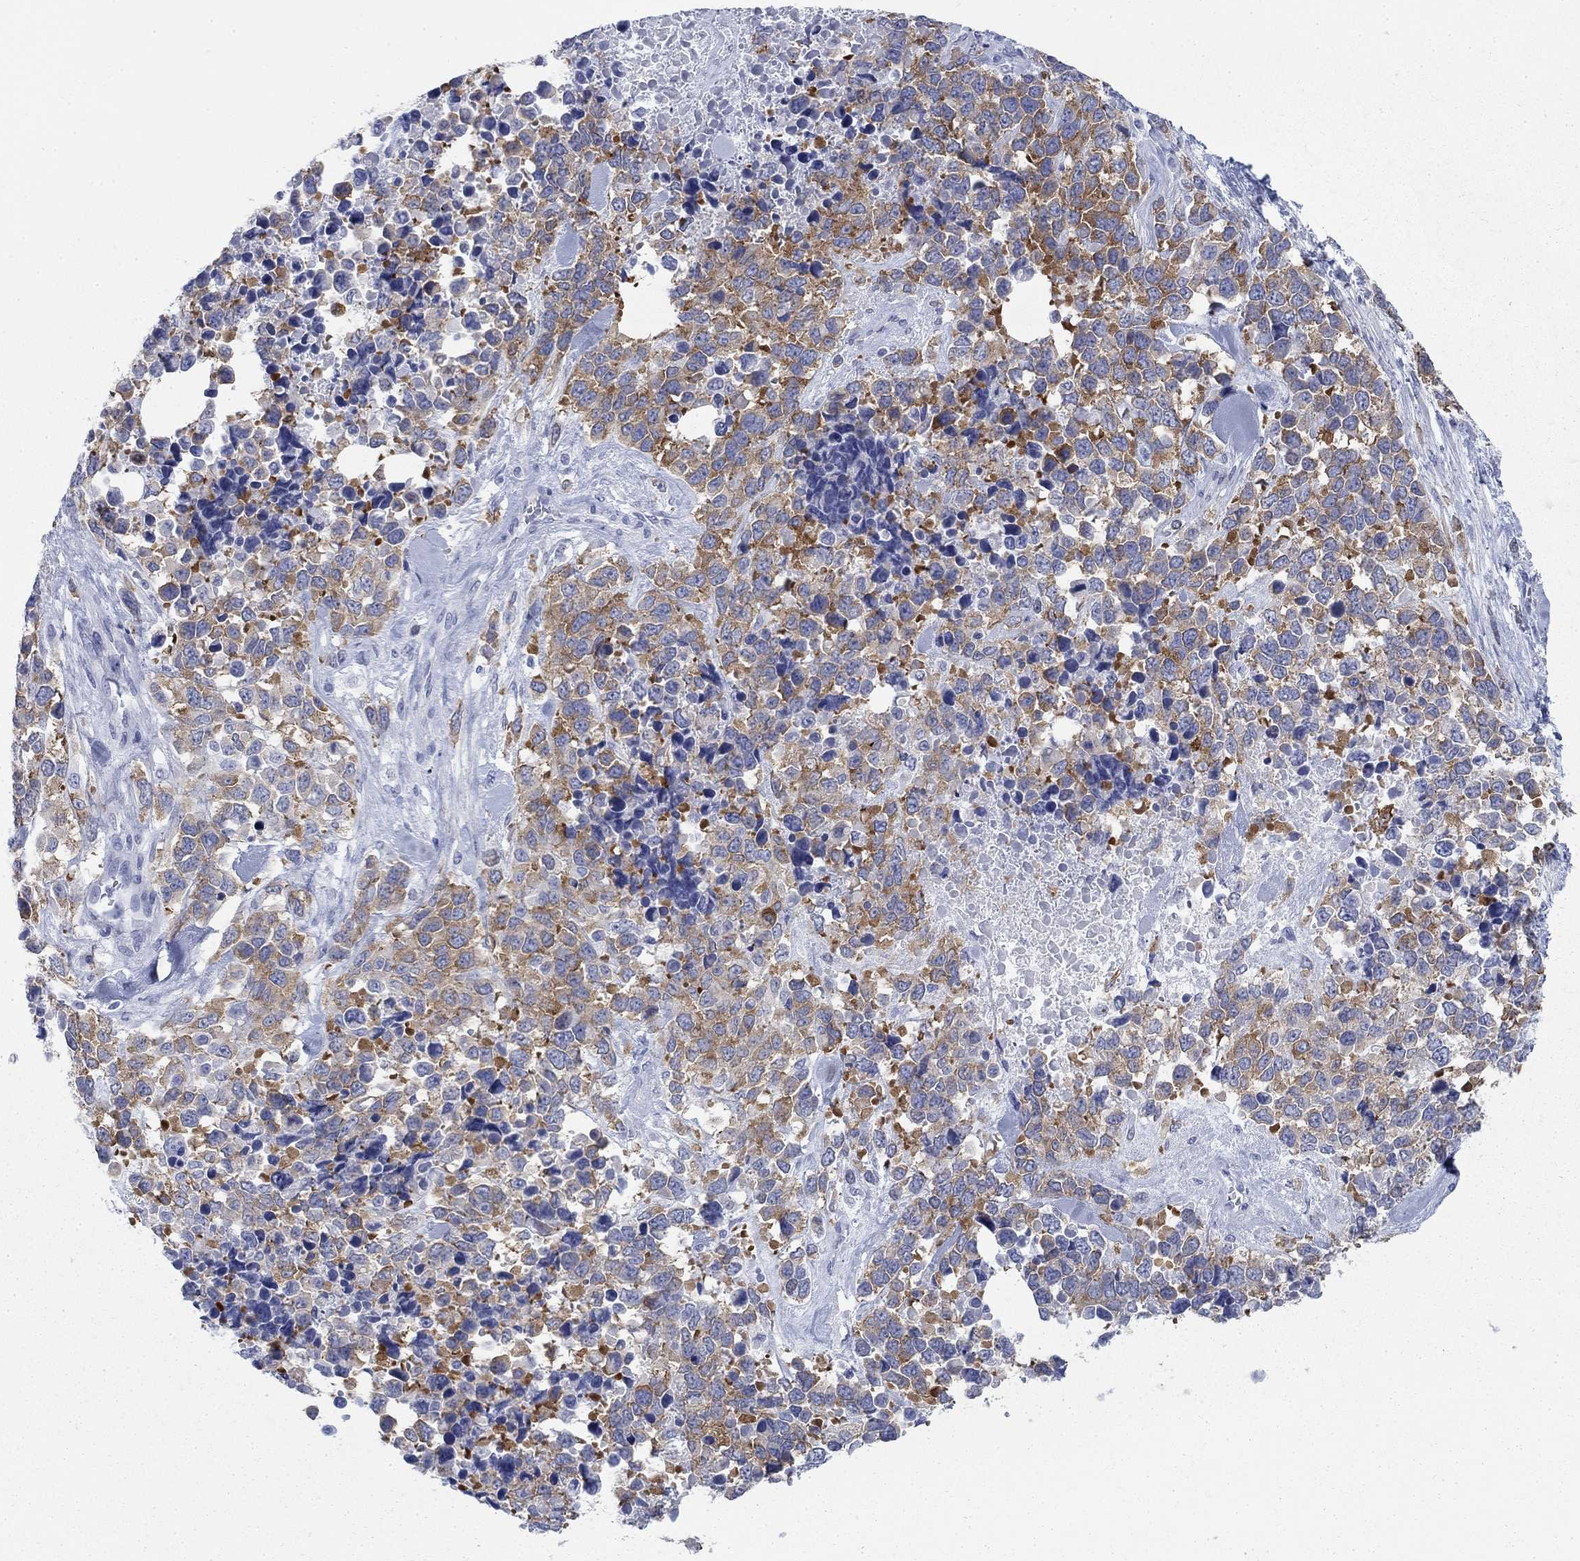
{"staining": {"intensity": "moderate", "quantity": "25%-75%", "location": "cytoplasmic/membranous"}, "tissue": "melanoma", "cell_type": "Tumor cells", "image_type": "cancer", "snomed": [{"axis": "morphology", "description": "Malignant melanoma, Metastatic site"}, {"axis": "topography", "description": "Skin"}], "caption": "IHC (DAB (3,3'-diaminobenzidine)) staining of human malignant melanoma (metastatic site) demonstrates moderate cytoplasmic/membranous protein staining in approximately 25%-75% of tumor cells.", "gene": "IGF2BP3", "patient": {"sex": "male", "age": 84}}